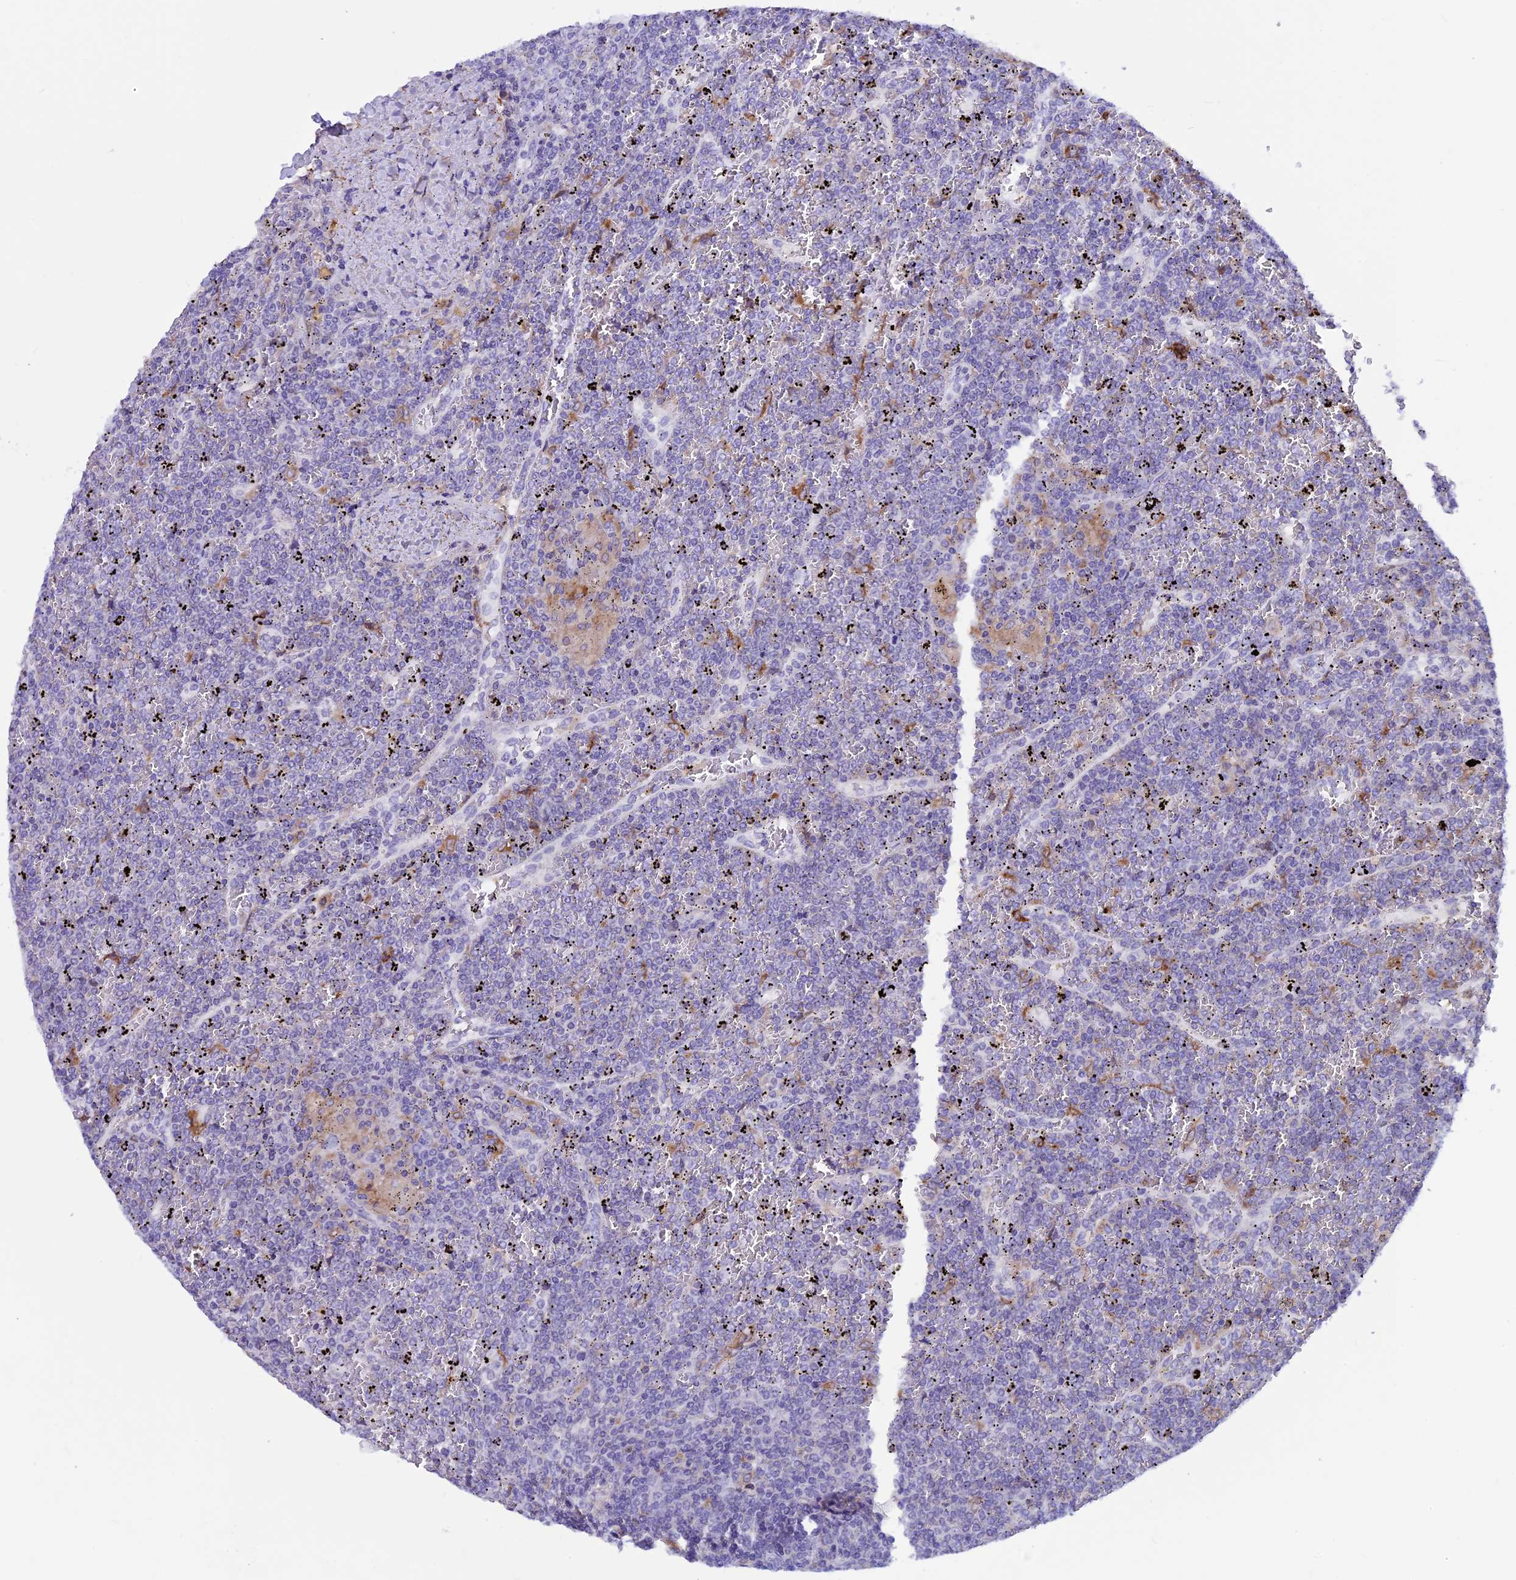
{"staining": {"intensity": "negative", "quantity": "none", "location": "none"}, "tissue": "lymphoma", "cell_type": "Tumor cells", "image_type": "cancer", "snomed": [{"axis": "morphology", "description": "Malignant lymphoma, non-Hodgkin's type, Low grade"}, {"axis": "topography", "description": "Spleen"}], "caption": "A histopathology image of human lymphoma is negative for staining in tumor cells.", "gene": "IGSF6", "patient": {"sex": "female", "age": 19}}